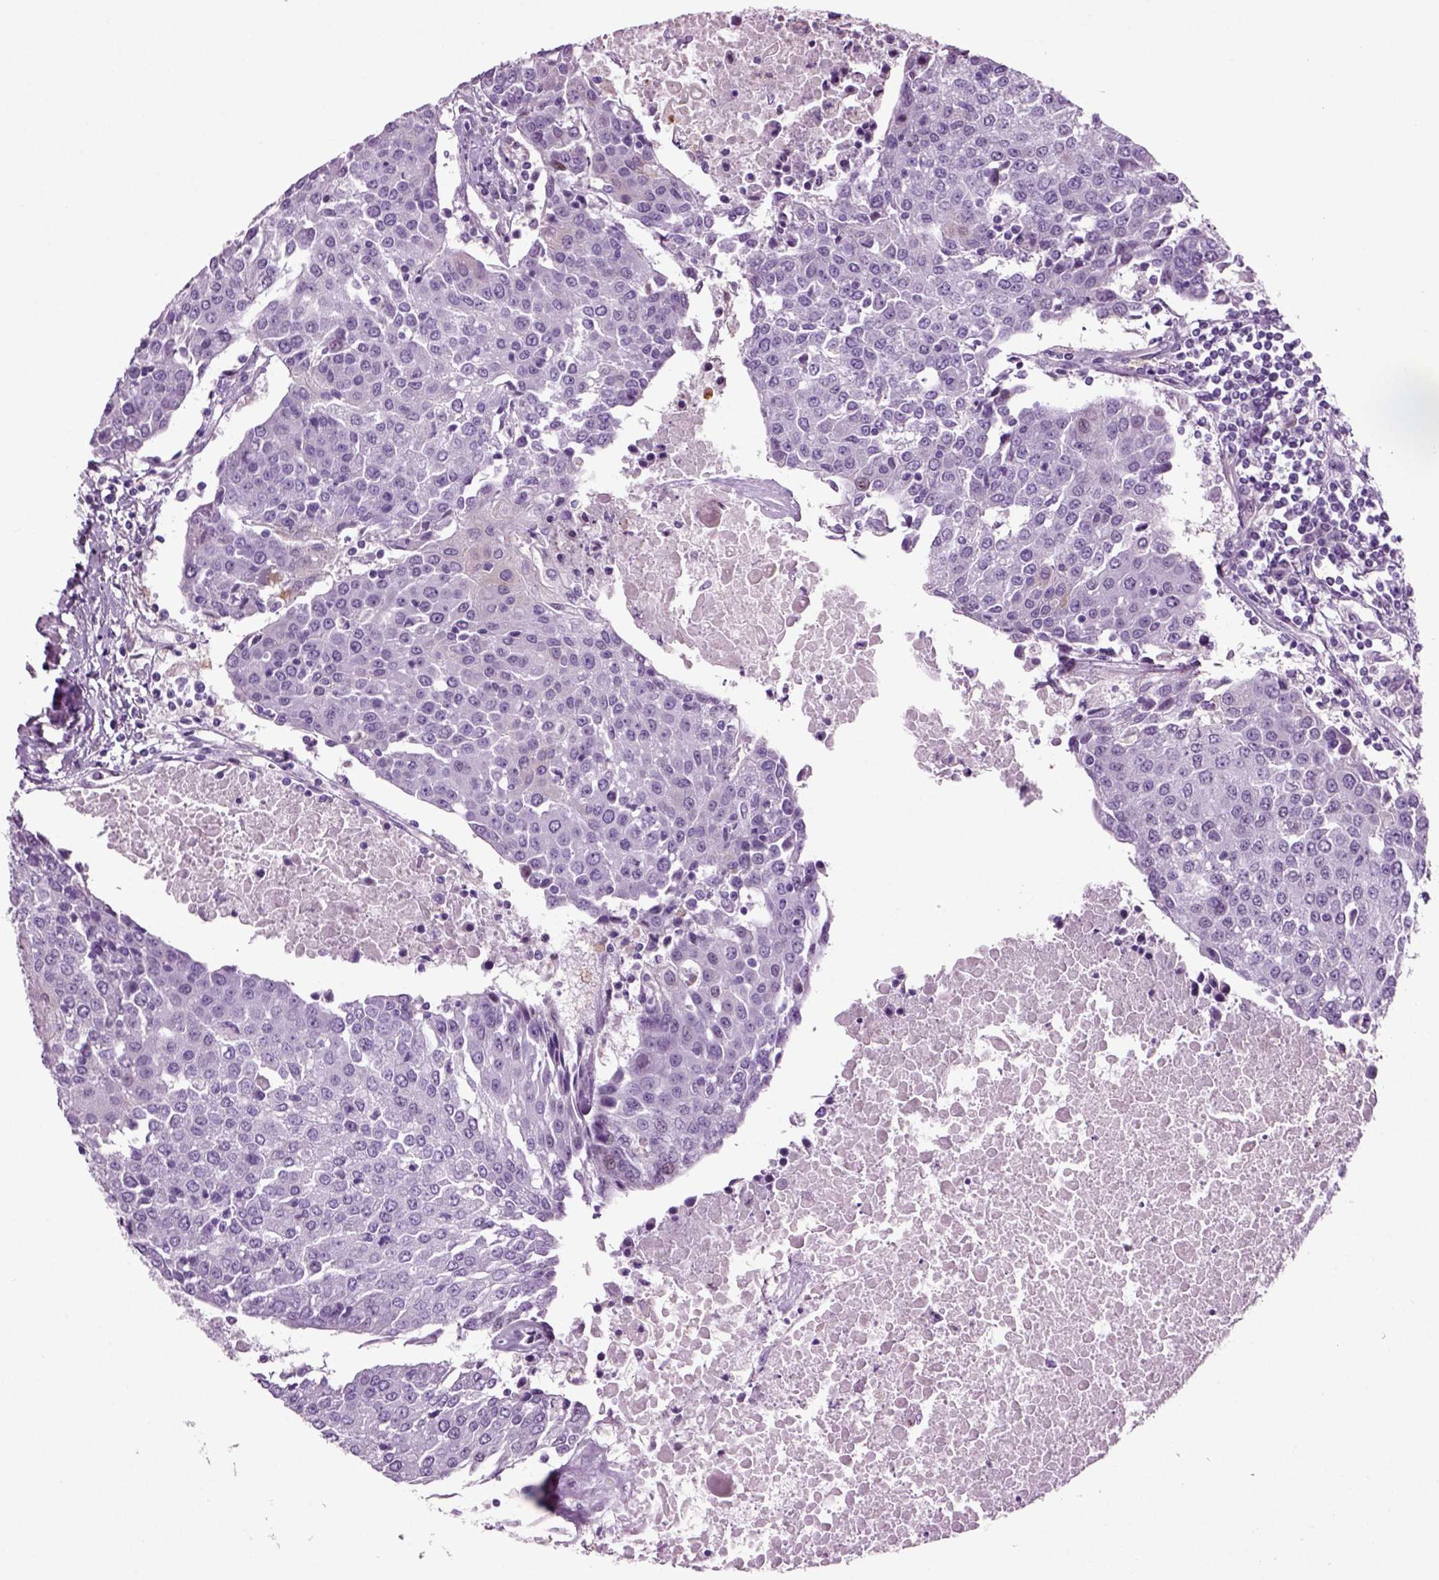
{"staining": {"intensity": "negative", "quantity": "none", "location": "none"}, "tissue": "urothelial cancer", "cell_type": "Tumor cells", "image_type": "cancer", "snomed": [{"axis": "morphology", "description": "Urothelial carcinoma, High grade"}, {"axis": "topography", "description": "Urinary bladder"}], "caption": "Tumor cells are negative for brown protein staining in urothelial carcinoma (high-grade). (Stains: DAB (3,3'-diaminobenzidine) immunohistochemistry with hematoxylin counter stain, Microscopy: brightfield microscopy at high magnification).", "gene": "ARID3A", "patient": {"sex": "female", "age": 85}}